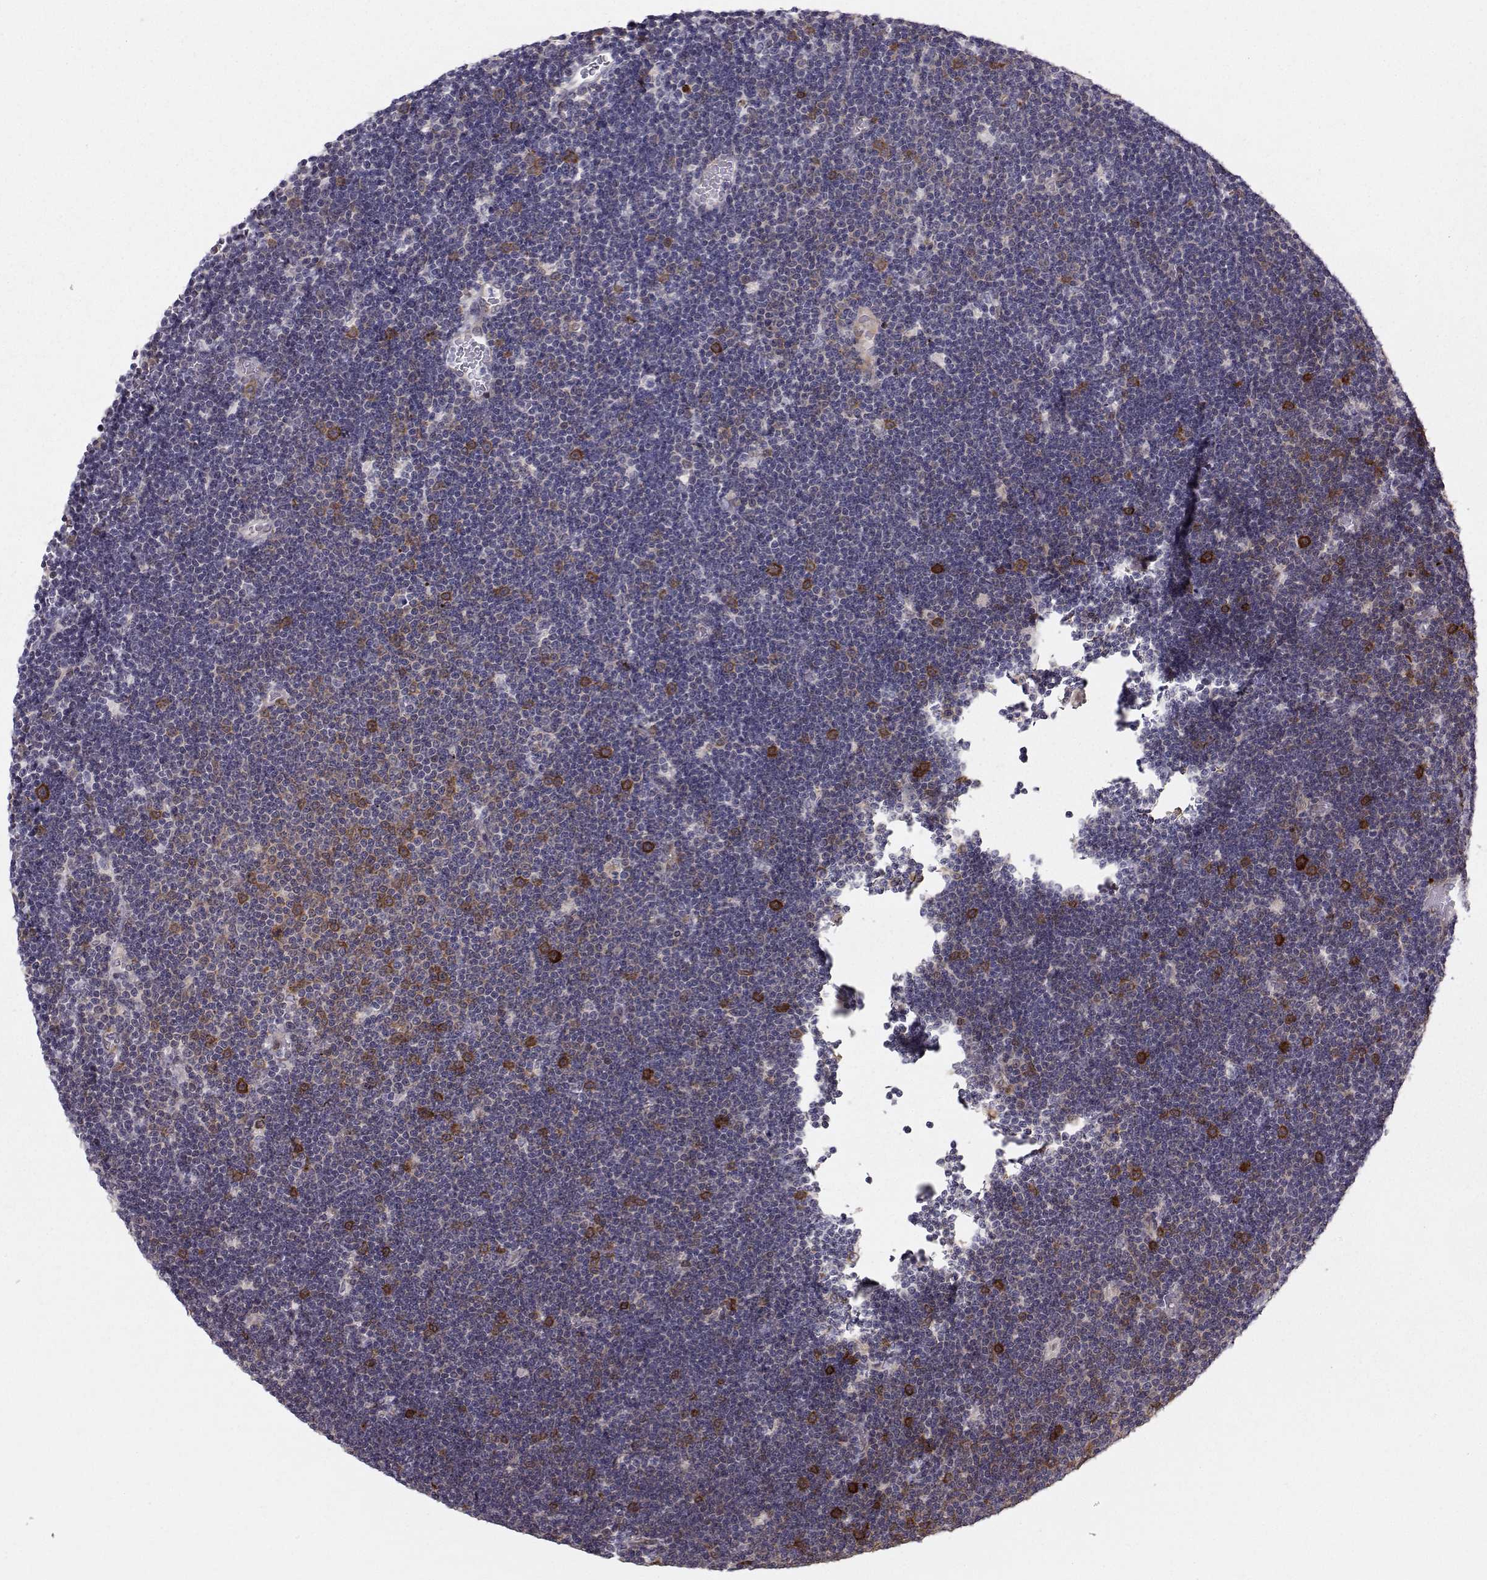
{"staining": {"intensity": "negative", "quantity": "none", "location": "none"}, "tissue": "lymphoma", "cell_type": "Tumor cells", "image_type": "cancer", "snomed": [{"axis": "morphology", "description": "Malignant lymphoma, non-Hodgkin's type, Low grade"}, {"axis": "topography", "description": "Brain"}], "caption": "Immunohistochemical staining of lymphoma exhibits no significant positivity in tumor cells.", "gene": "HSP90AB1", "patient": {"sex": "female", "age": 66}}